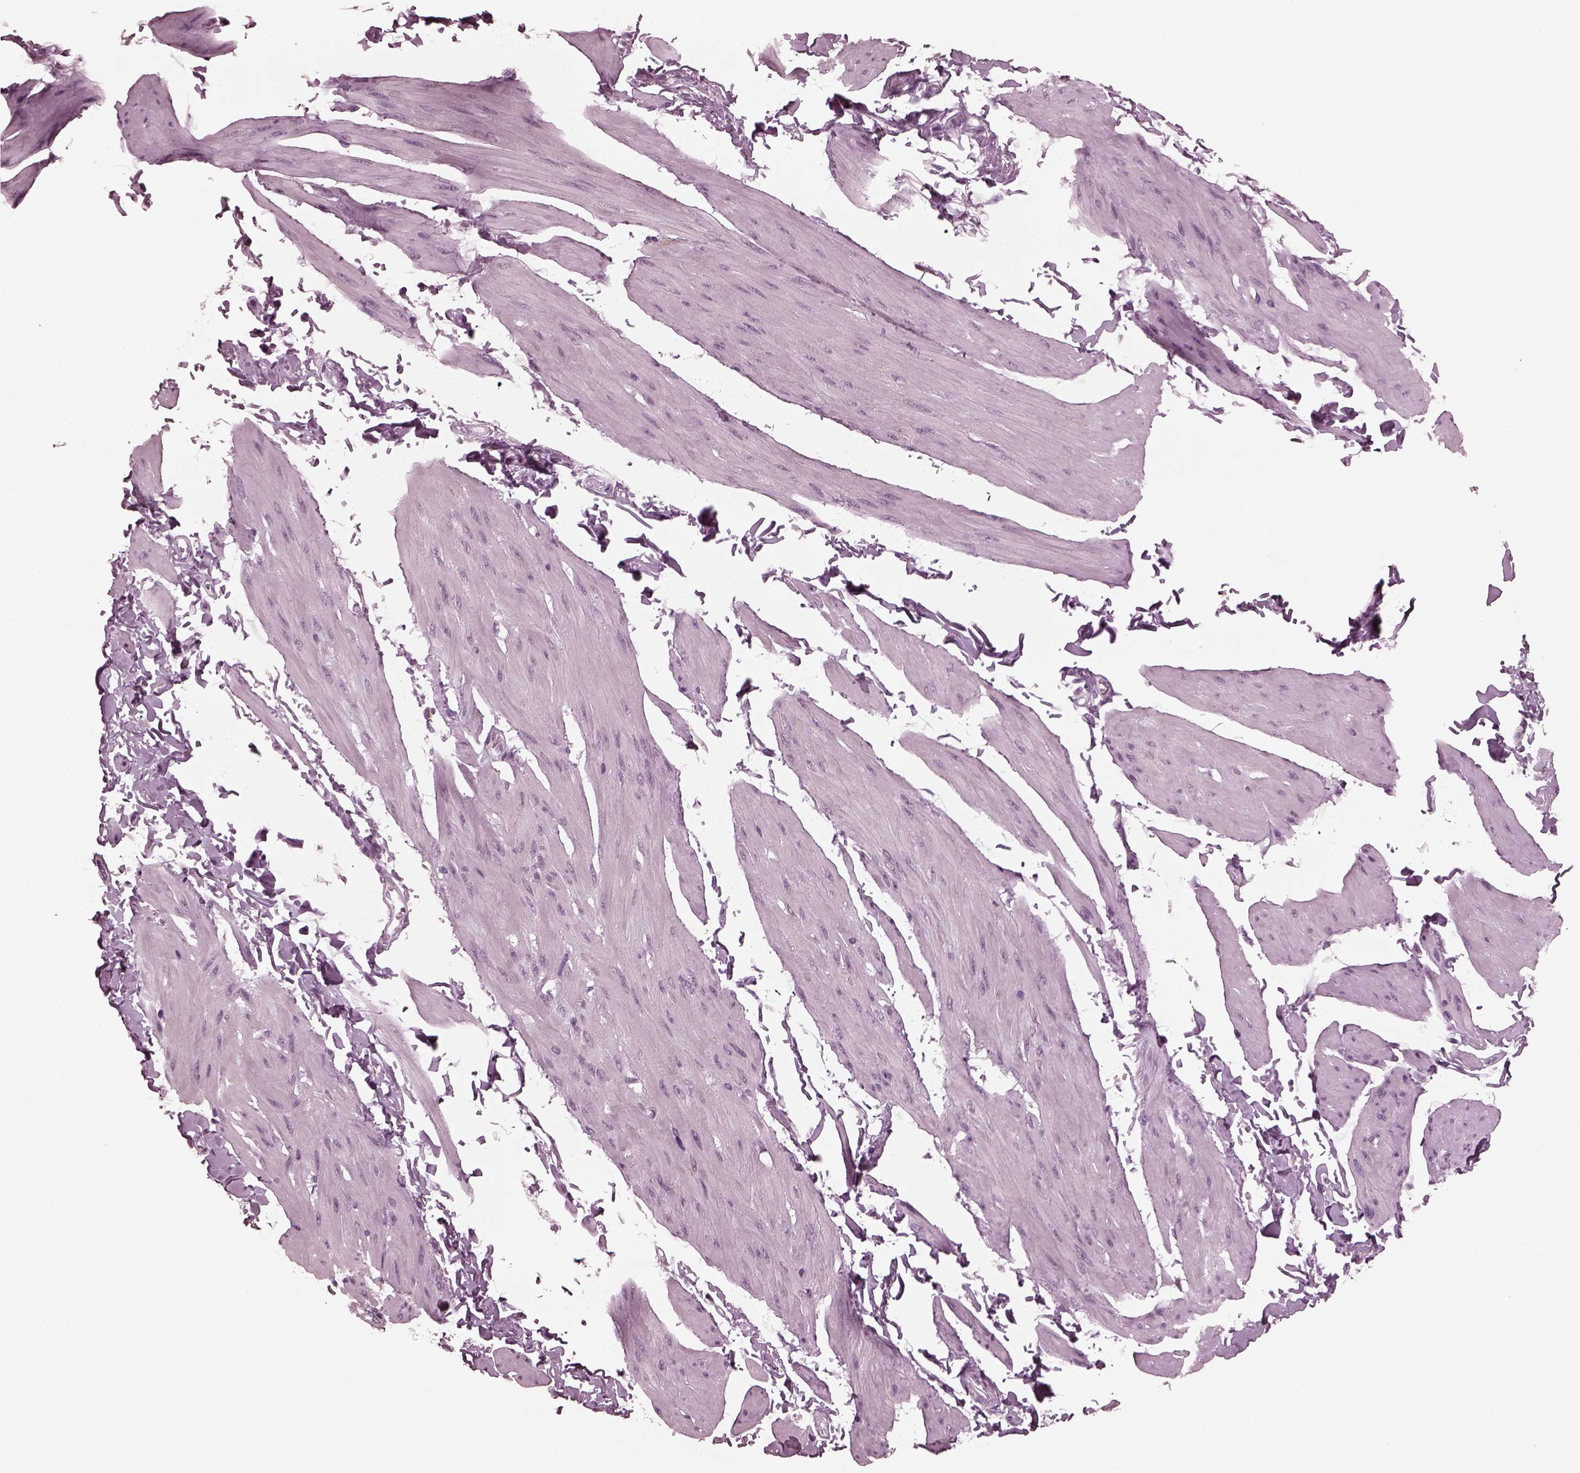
{"staining": {"intensity": "negative", "quantity": "none", "location": "none"}, "tissue": "smooth muscle", "cell_type": "Smooth muscle cells", "image_type": "normal", "snomed": [{"axis": "morphology", "description": "Normal tissue, NOS"}, {"axis": "topography", "description": "Adipose tissue"}, {"axis": "topography", "description": "Smooth muscle"}, {"axis": "topography", "description": "Peripheral nerve tissue"}], "caption": "Immunohistochemistry (IHC) histopathology image of unremarkable human smooth muscle stained for a protein (brown), which shows no positivity in smooth muscle cells. (Brightfield microscopy of DAB immunohistochemistry (IHC) at high magnification).", "gene": "CELSR3", "patient": {"sex": "male", "age": 83}}